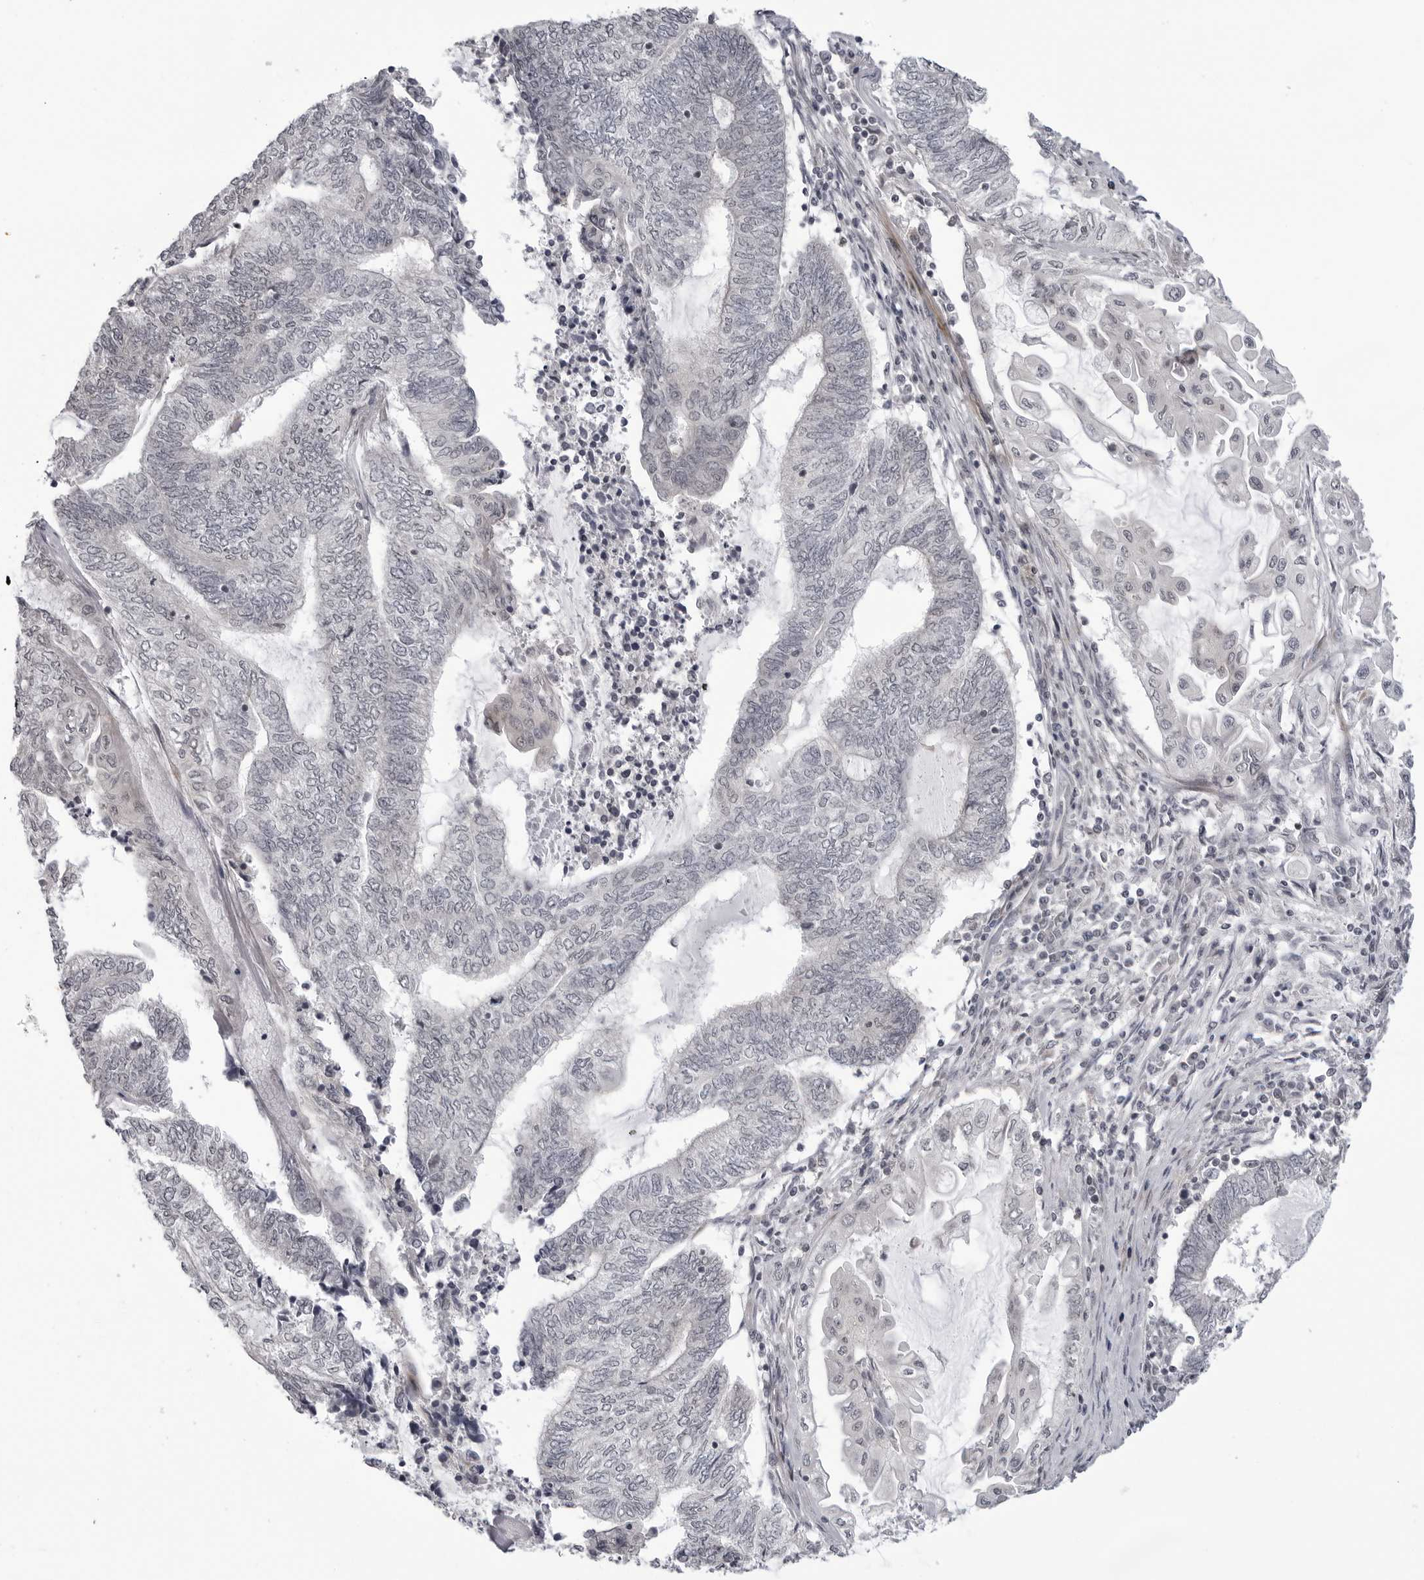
{"staining": {"intensity": "negative", "quantity": "none", "location": "none"}, "tissue": "endometrial cancer", "cell_type": "Tumor cells", "image_type": "cancer", "snomed": [{"axis": "morphology", "description": "Adenocarcinoma, NOS"}, {"axis": "topography", "description": "Uterus"}, {"axis": "topography", "description": "Endometrium"}], "caption": "Histopathology image shows no protein positivity in tumor cells of endometrial cancer (adenocarcinoma) tissue. The staining is performed using DAB brown chromogen with nuclei counter-stained in using hematoxylin.", "gene": "ADAMTS5", "patient": {"sex": "female", "age": 70}}